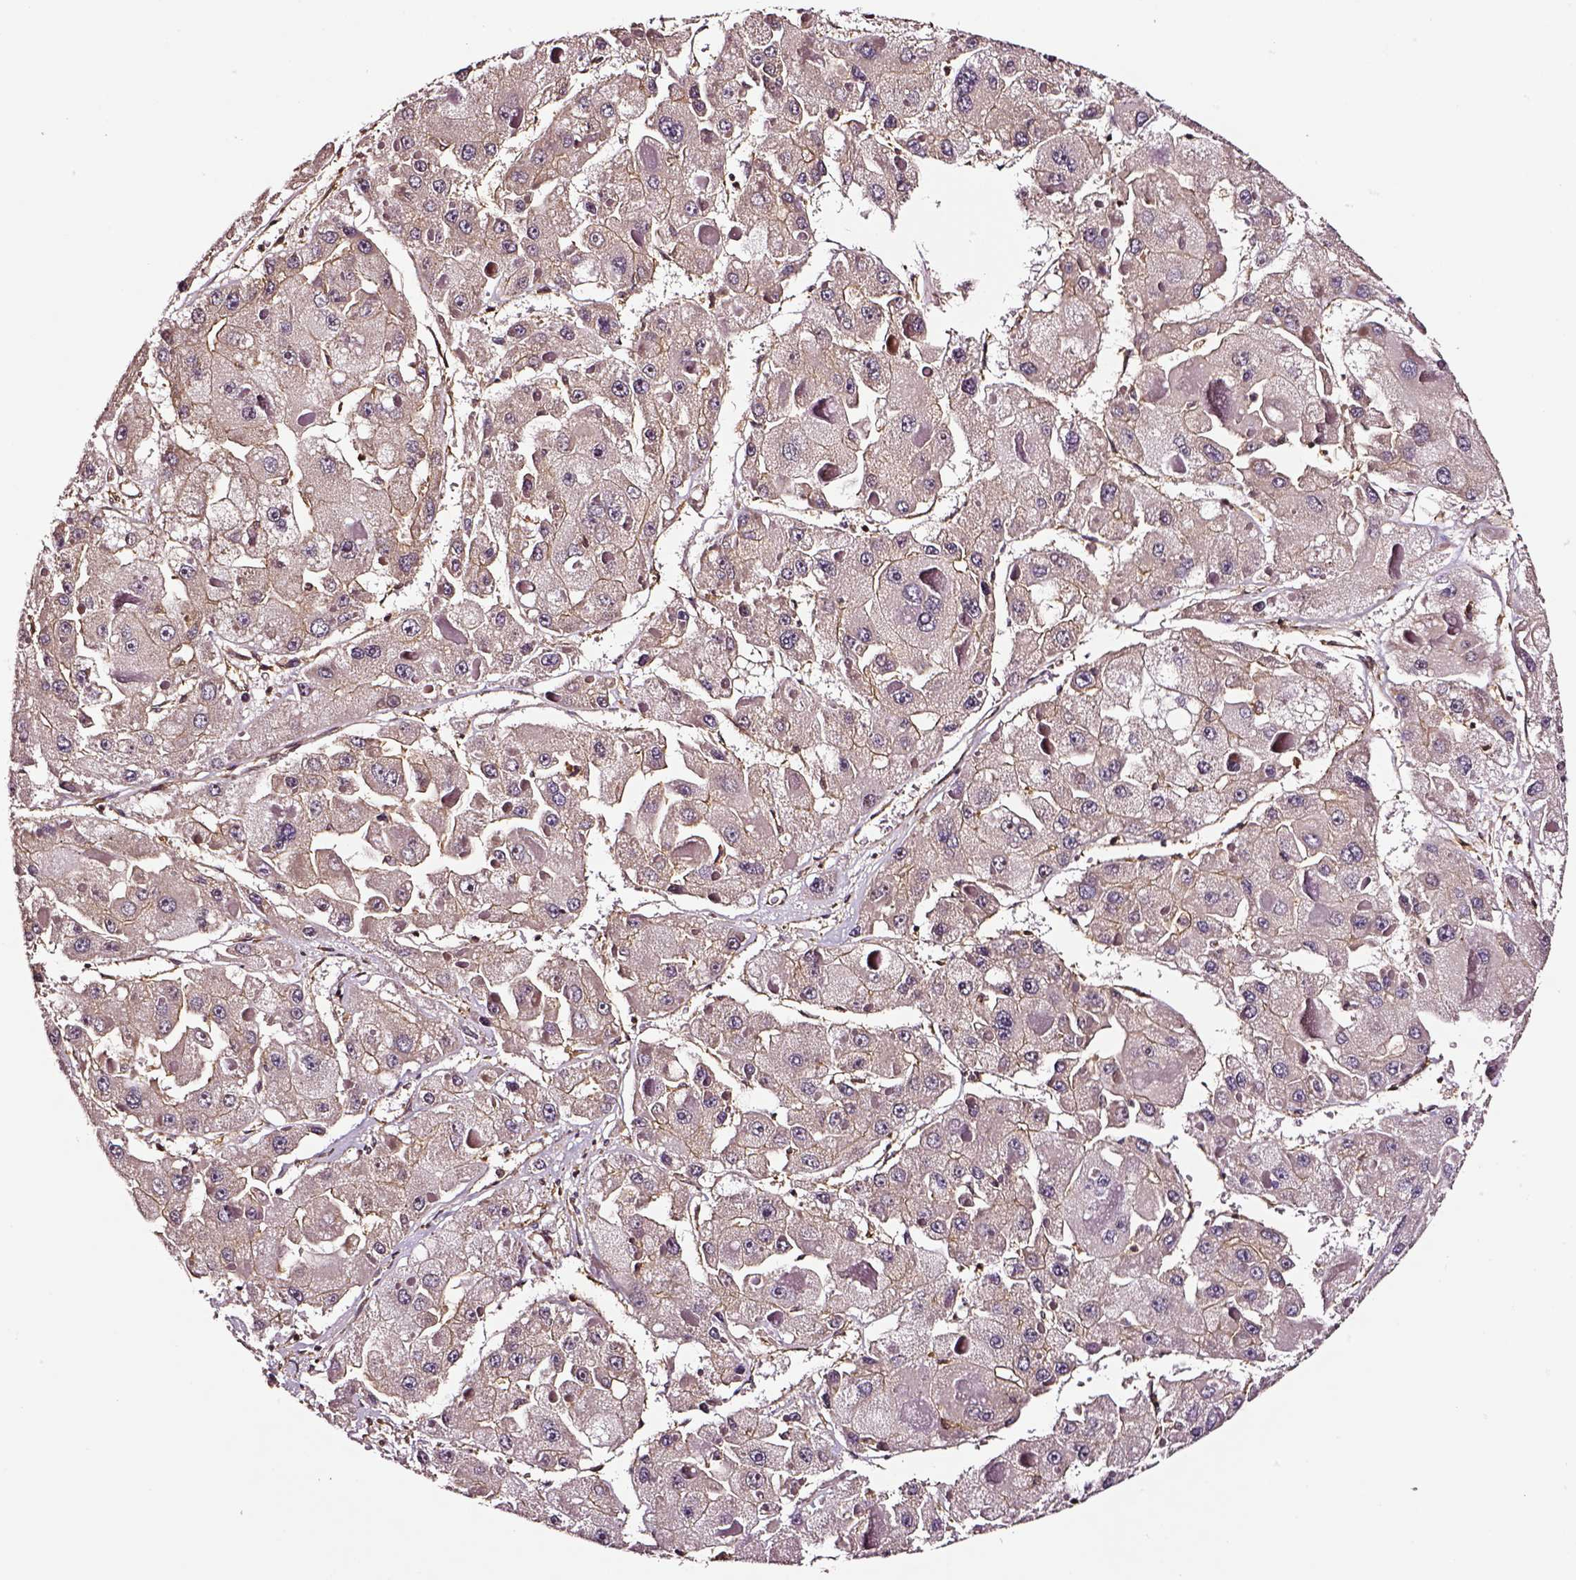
{"staining": {"intensity": "moderate", "quantity": "<25%", "location": "cytoplasmic/membranous"}, "tissue": "liver cancer", "cell_type": "Tumor cells", "image_type": "cancer", "snomed": [{"axis": "morphology", "description": "Carcinoma, Hepatocellular, NOS"}, {"axis": "topography", "description": "Liver"}], "caption": "A low amount of moderate cytoplasmic/membranous staining is seen in approximately <25% of tumor cells in liver cancer (hepatocellular carcinoma) tissue.", "gene": "RASSF5", "patient": {"sex": "female", "age": 73}}